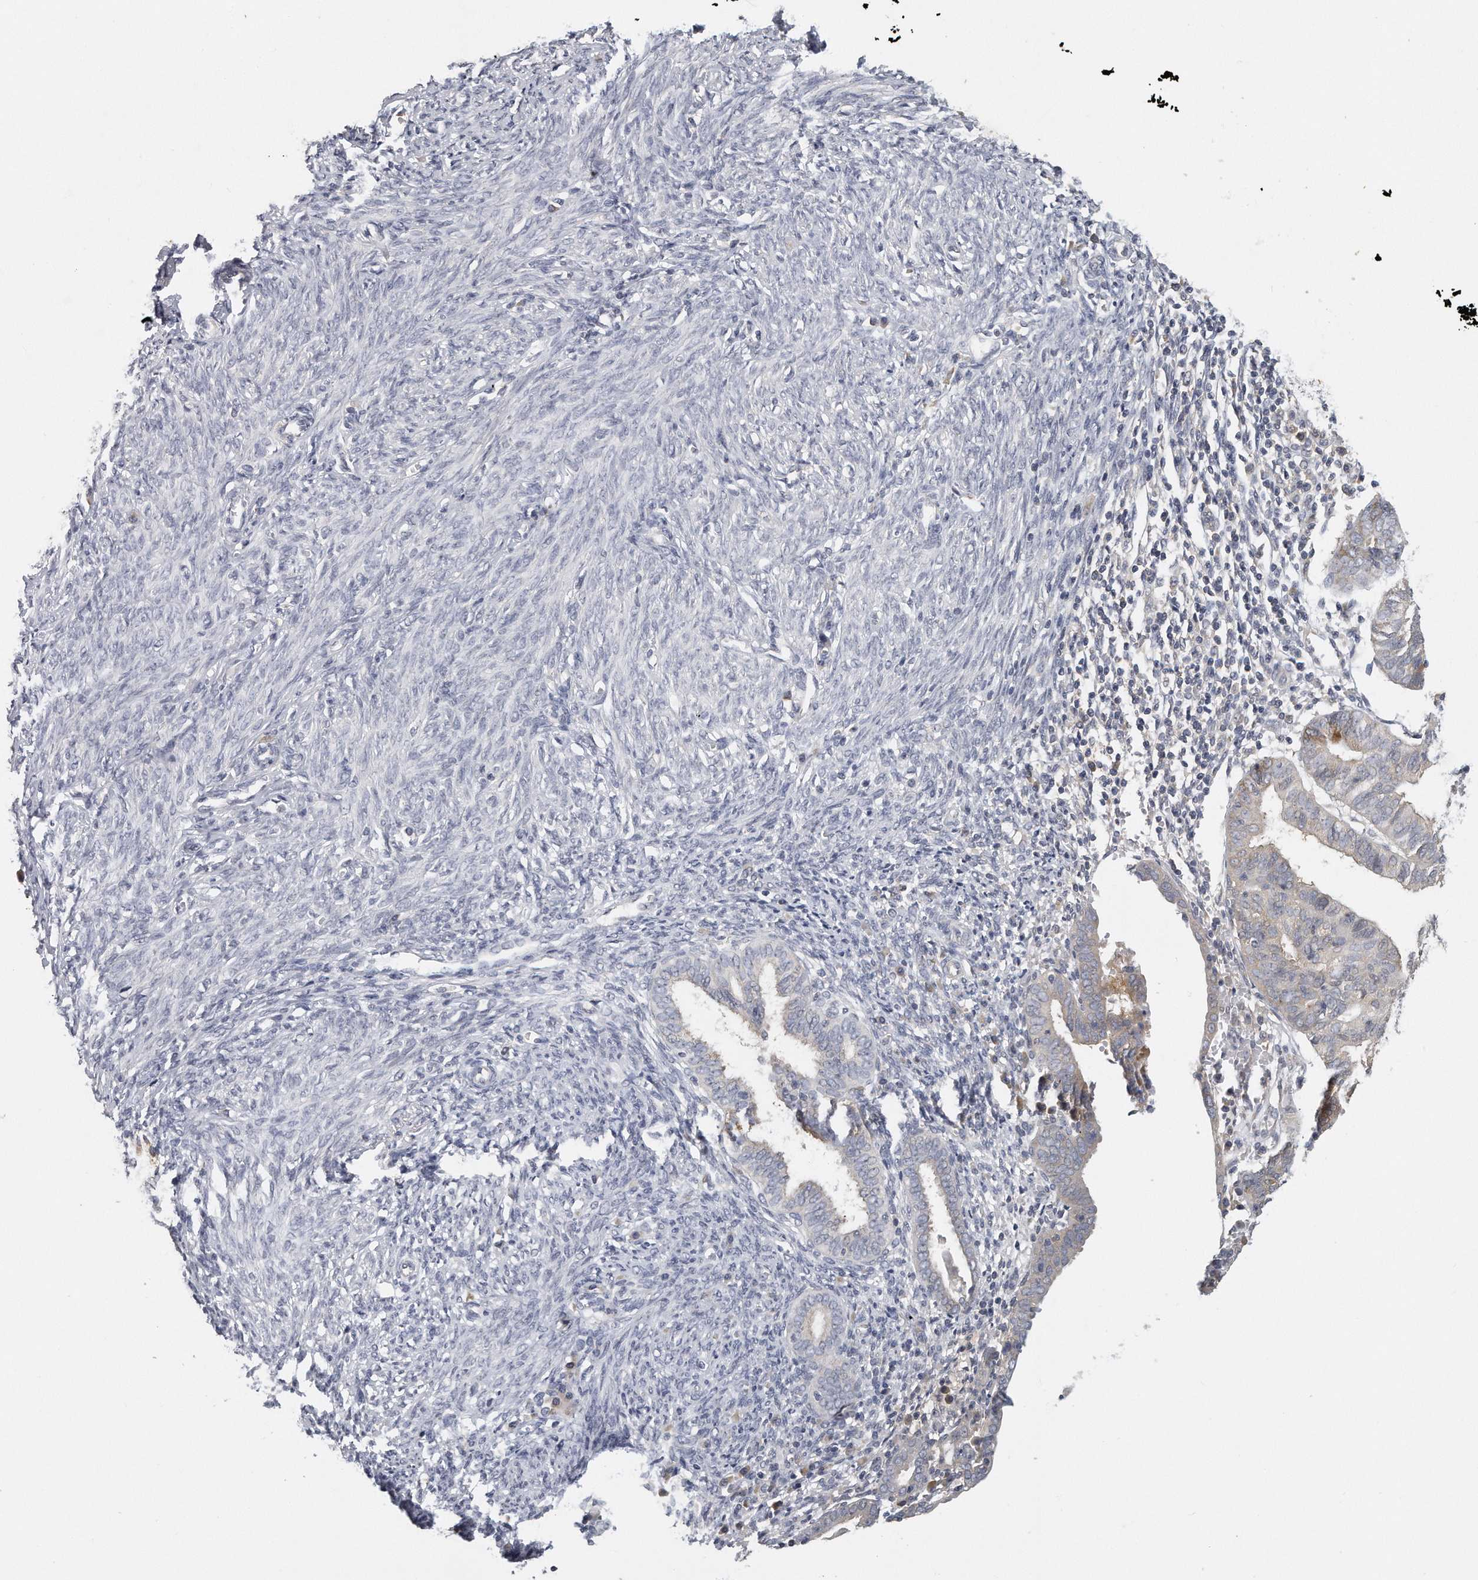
{"staining": {"intensity": "weak", "quantity": "<25%", "location": "cytoplasmic/membranous"}, "tissue": "endometrial cancer", "cell_type": "Tumor cells", "image_type": "cancer", "snomed": [{"axis": "morphology", "description": "Adenocarcinoma, NOS"}, {"axis": "topography", "description": "Uterus"}], "caption": "Endometrial cancer stained for a protein using immunohistochemistry (IHC) demonstrates no expression tumor cells.", "gene": "EIF3I", "patient": {"sex": "female", "age": 77}}